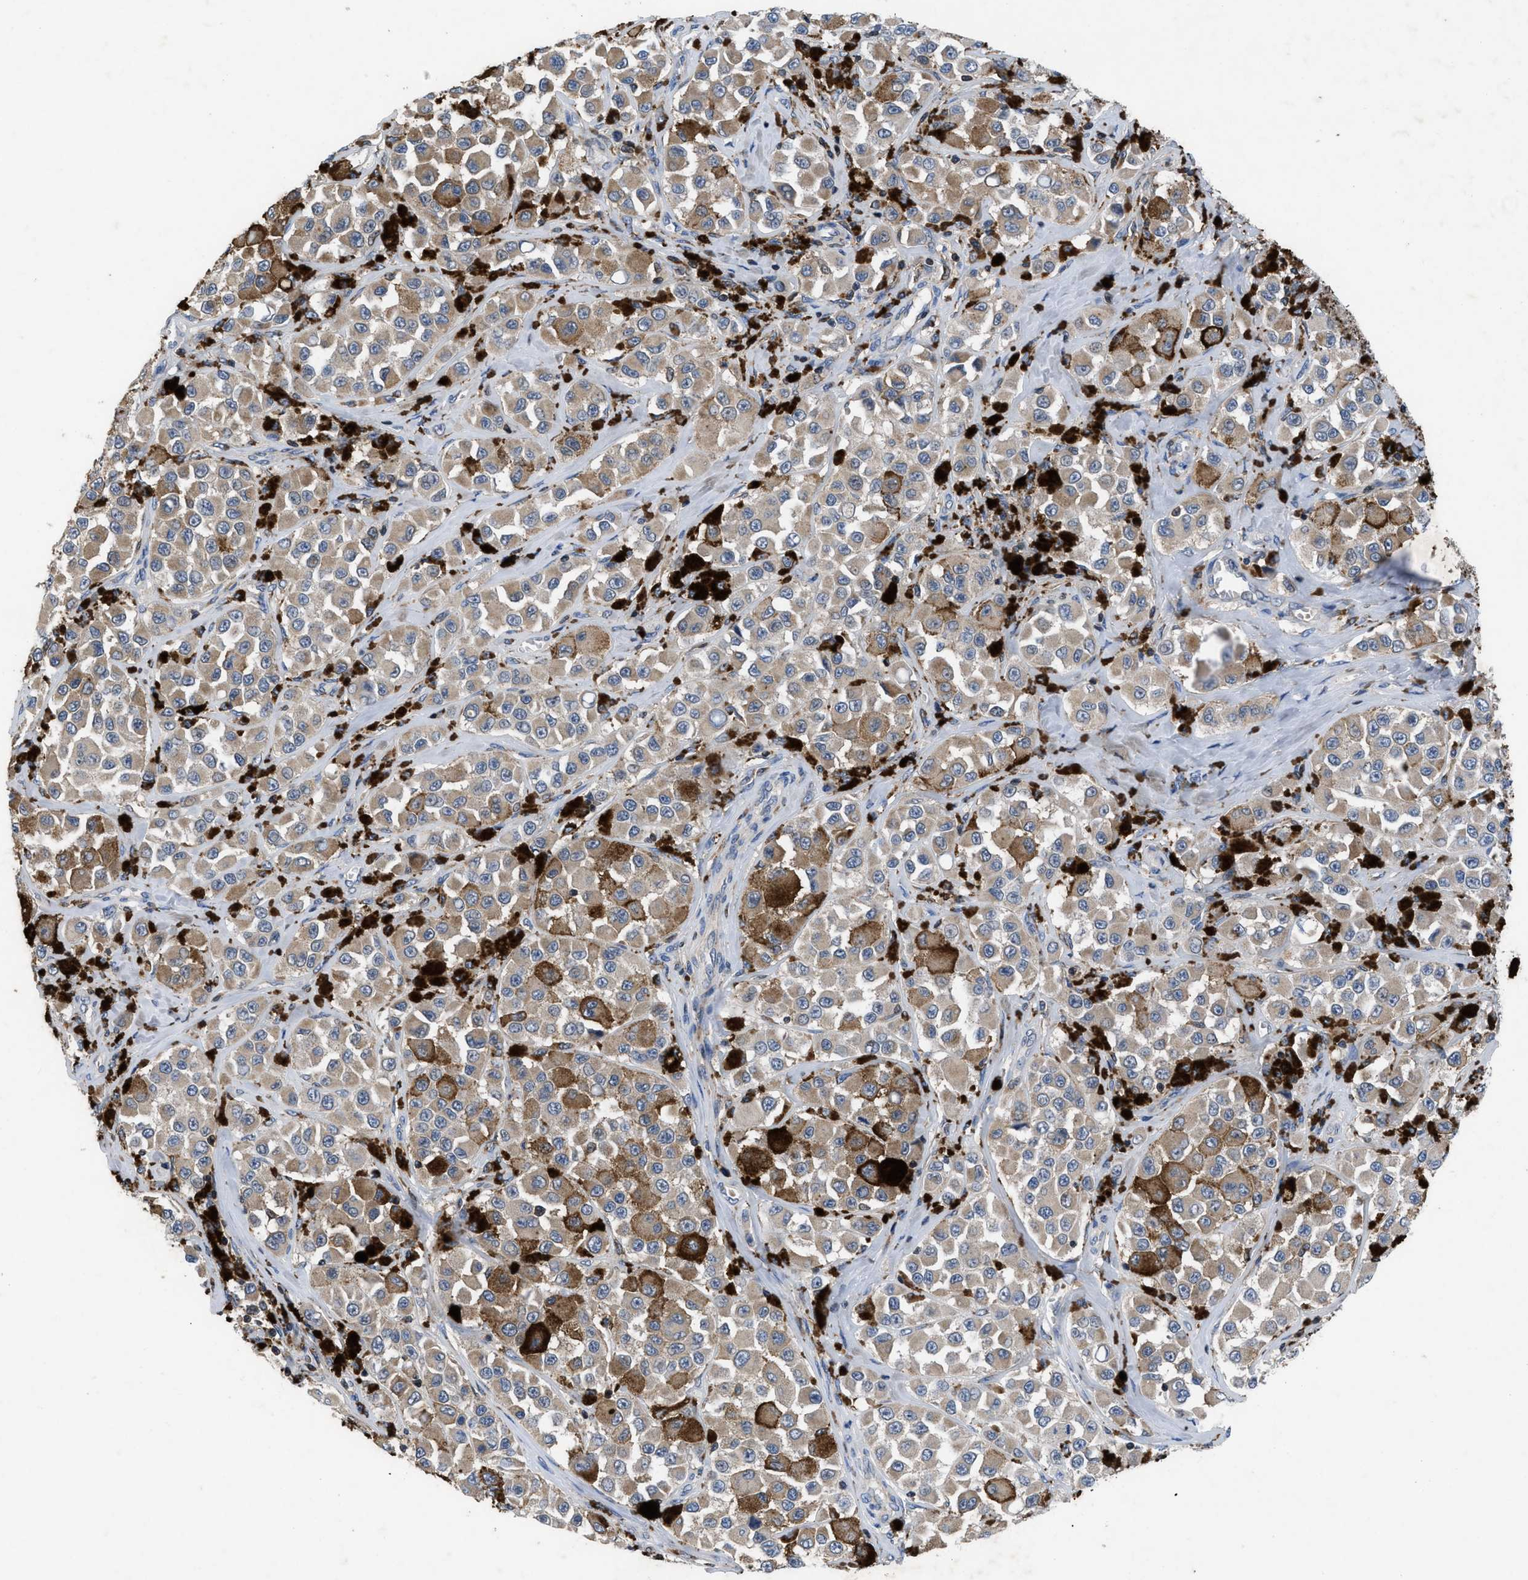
{"staining": {"intensity": "weak", "quantity": ">75%", "location": "cytoplasmic/membranous"}, "tissue": "melanoma", "cell_type": "Tumor cells", "image_type": "cancer", "snomed": [{"axis": "morphology", "description": "Malignant melanoma, NOS"}, {"axis": "topography", "description": "Skin"}], "caption": "A high-resolution image shows immunohistochemistry (IHC) staining of malignant melanoma, which demonstrates weak cytoplasmic/membranous staining in approximately >75% of tumor cells. (DAB IHC, brown staining for protein, blue staining for nuclei).", "gene": "YBEY", "patient": {"sex": "male", "age": 84}}